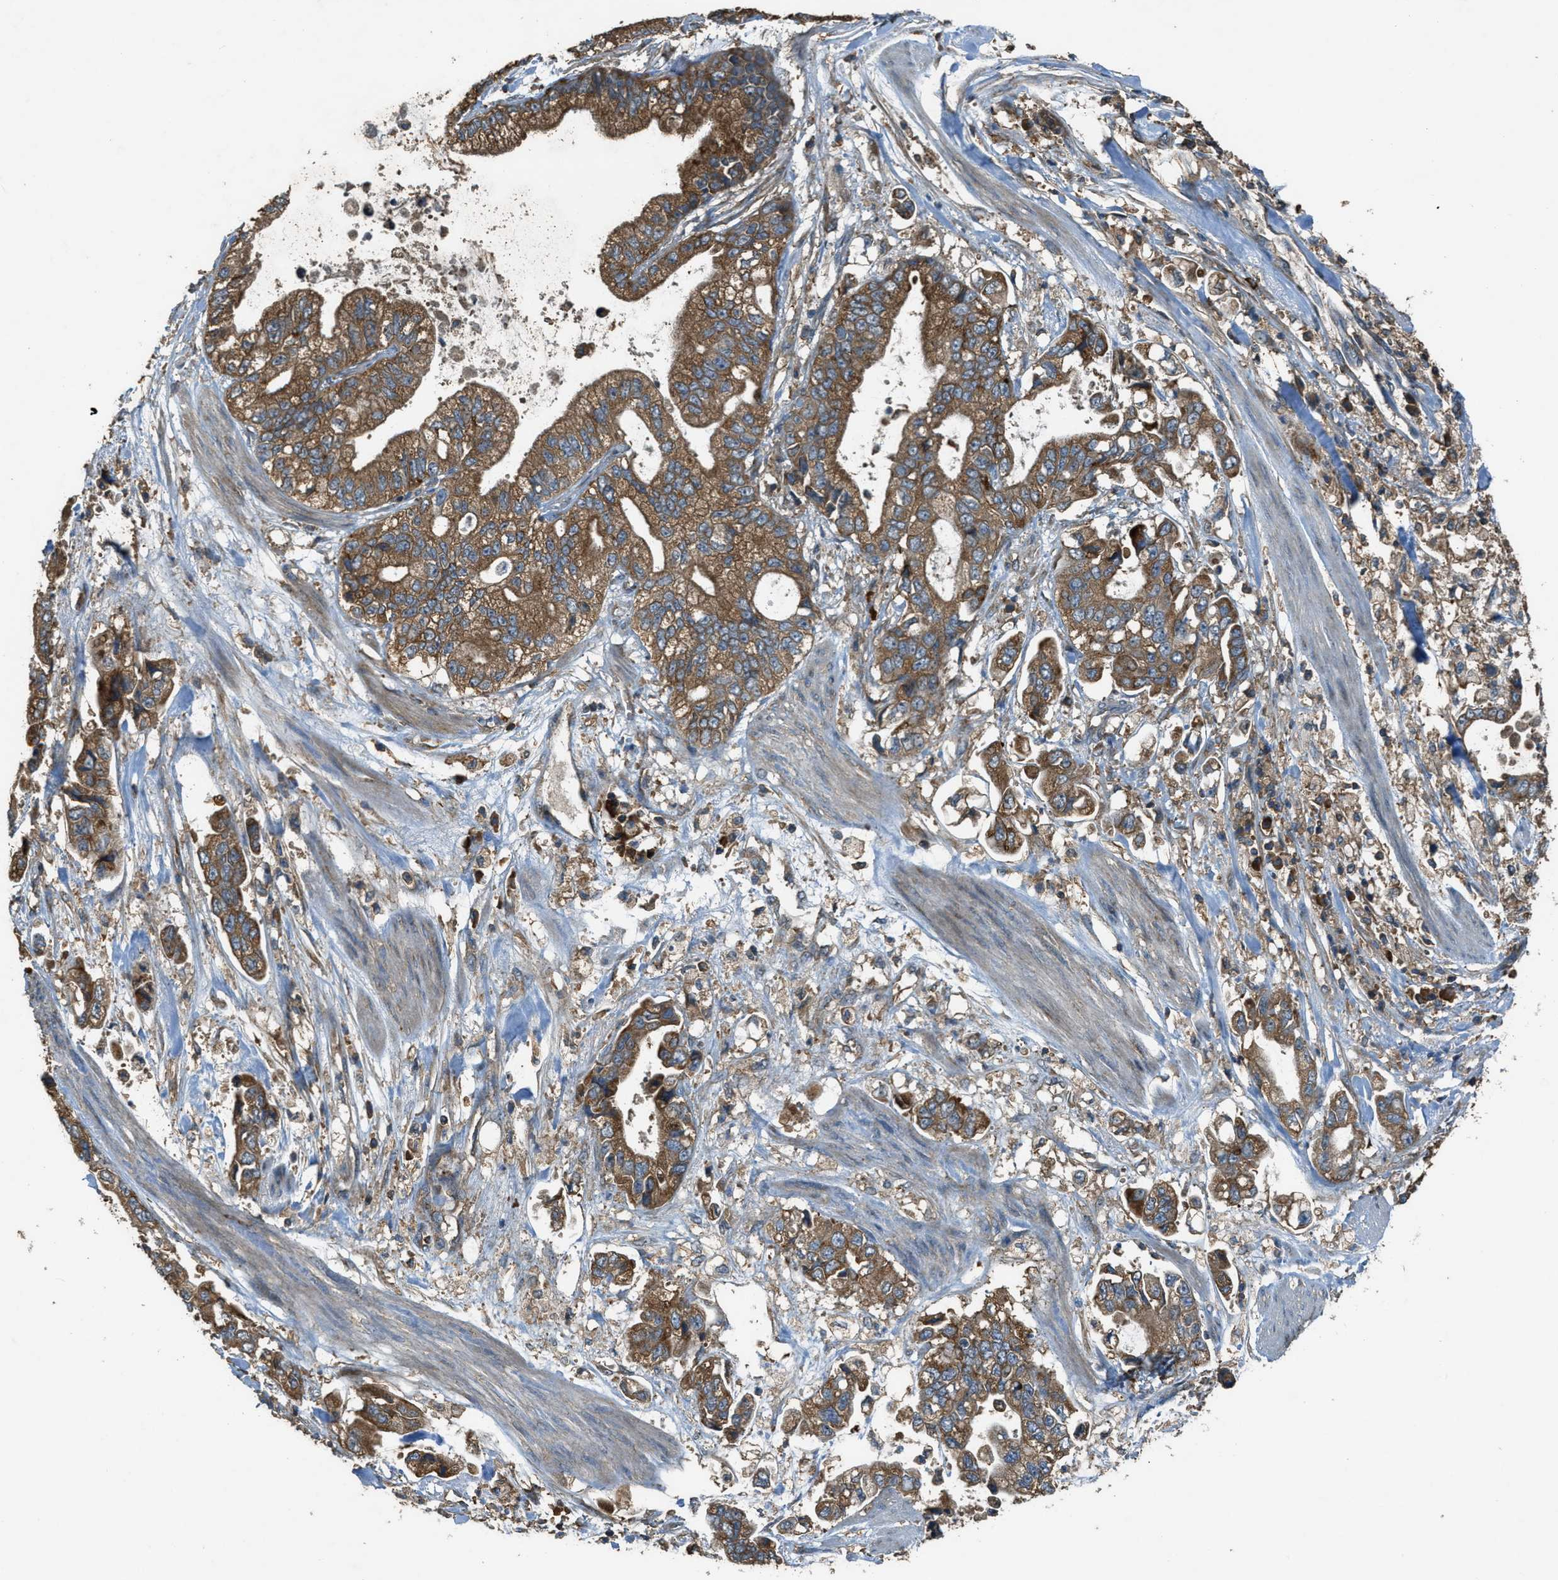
{"staining": {"intensity": "moderate", "quantity": ">75%", "location": "cytoplasmic/membranous"}, "tissue": "stomach cancer", "cell_type": "Tumor cells", "image_type": "cancer", "snomed": [{"axis": "morphology", "description": "Normal tissue, NOS"}, {"axis": "morphology", "description": "Adenocarcinoma, NOS"}, {"axis": "topography", "description": "Stomach"}], "caption": "The micrograph reveals a brown stain indicating the presence of a protein in the cytoplasmic/membranous of tumor cells in adenocarcinoma (stomach).", "gene": "MAP3K8", "patient": {"sex": "male", "age": 62}}